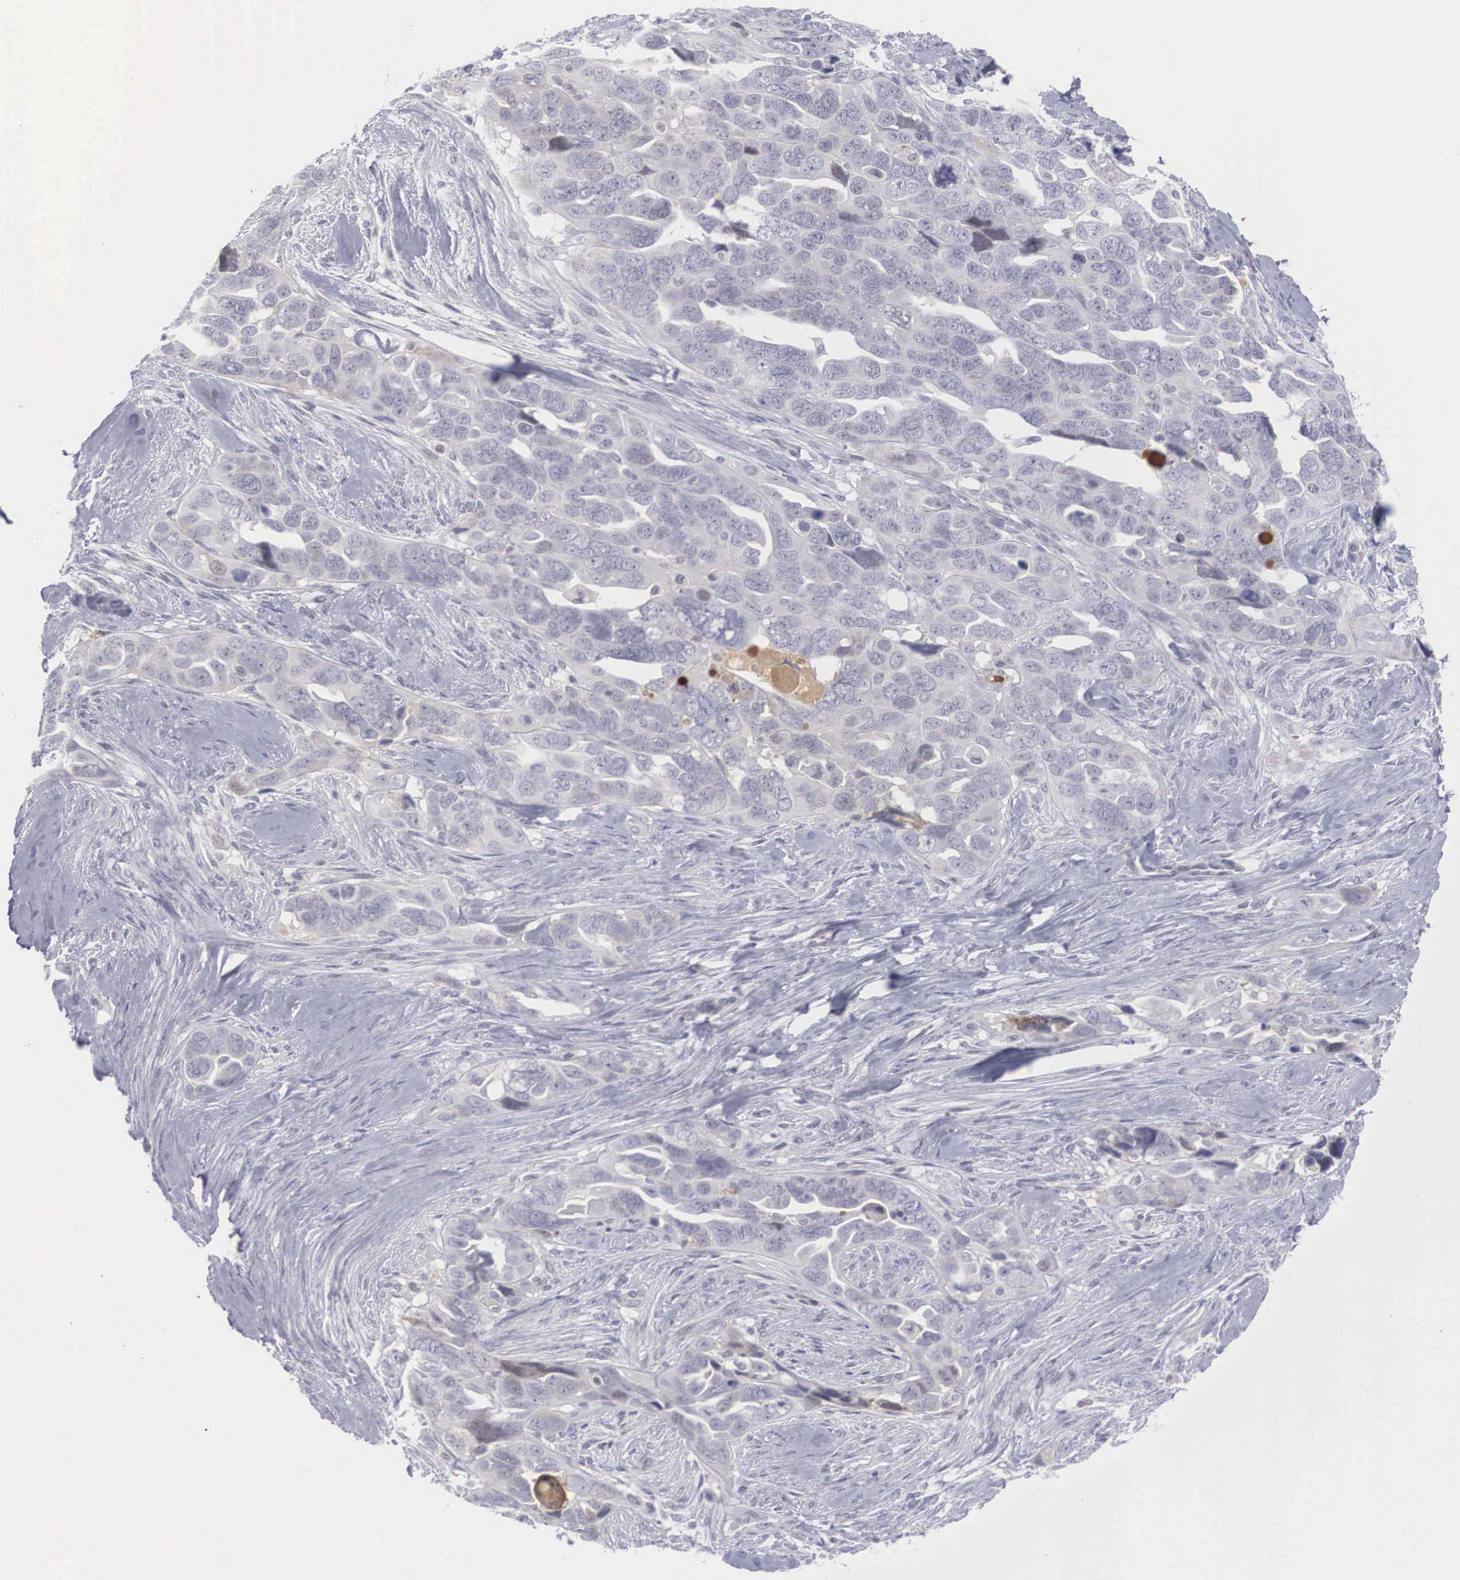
{"staining": {"intensity": "negative", "quantity": "none", "location": "none"}, "tissue": "ovarian cancer", "cell_type": "Tumor cells", "image_type": "cancer", "snomed": [{"axis": "morphology", "description": "Cystadenocarcinoma, serous, NOS"}, {"axis": "topography", "description": "Ovary"}], "caption": "Immunohistochemical staining of ovarian cancer shows no significant positivity in tumor cells.", "gene": "RBPJ", "patient": {"sex": "female", "age": 63}}